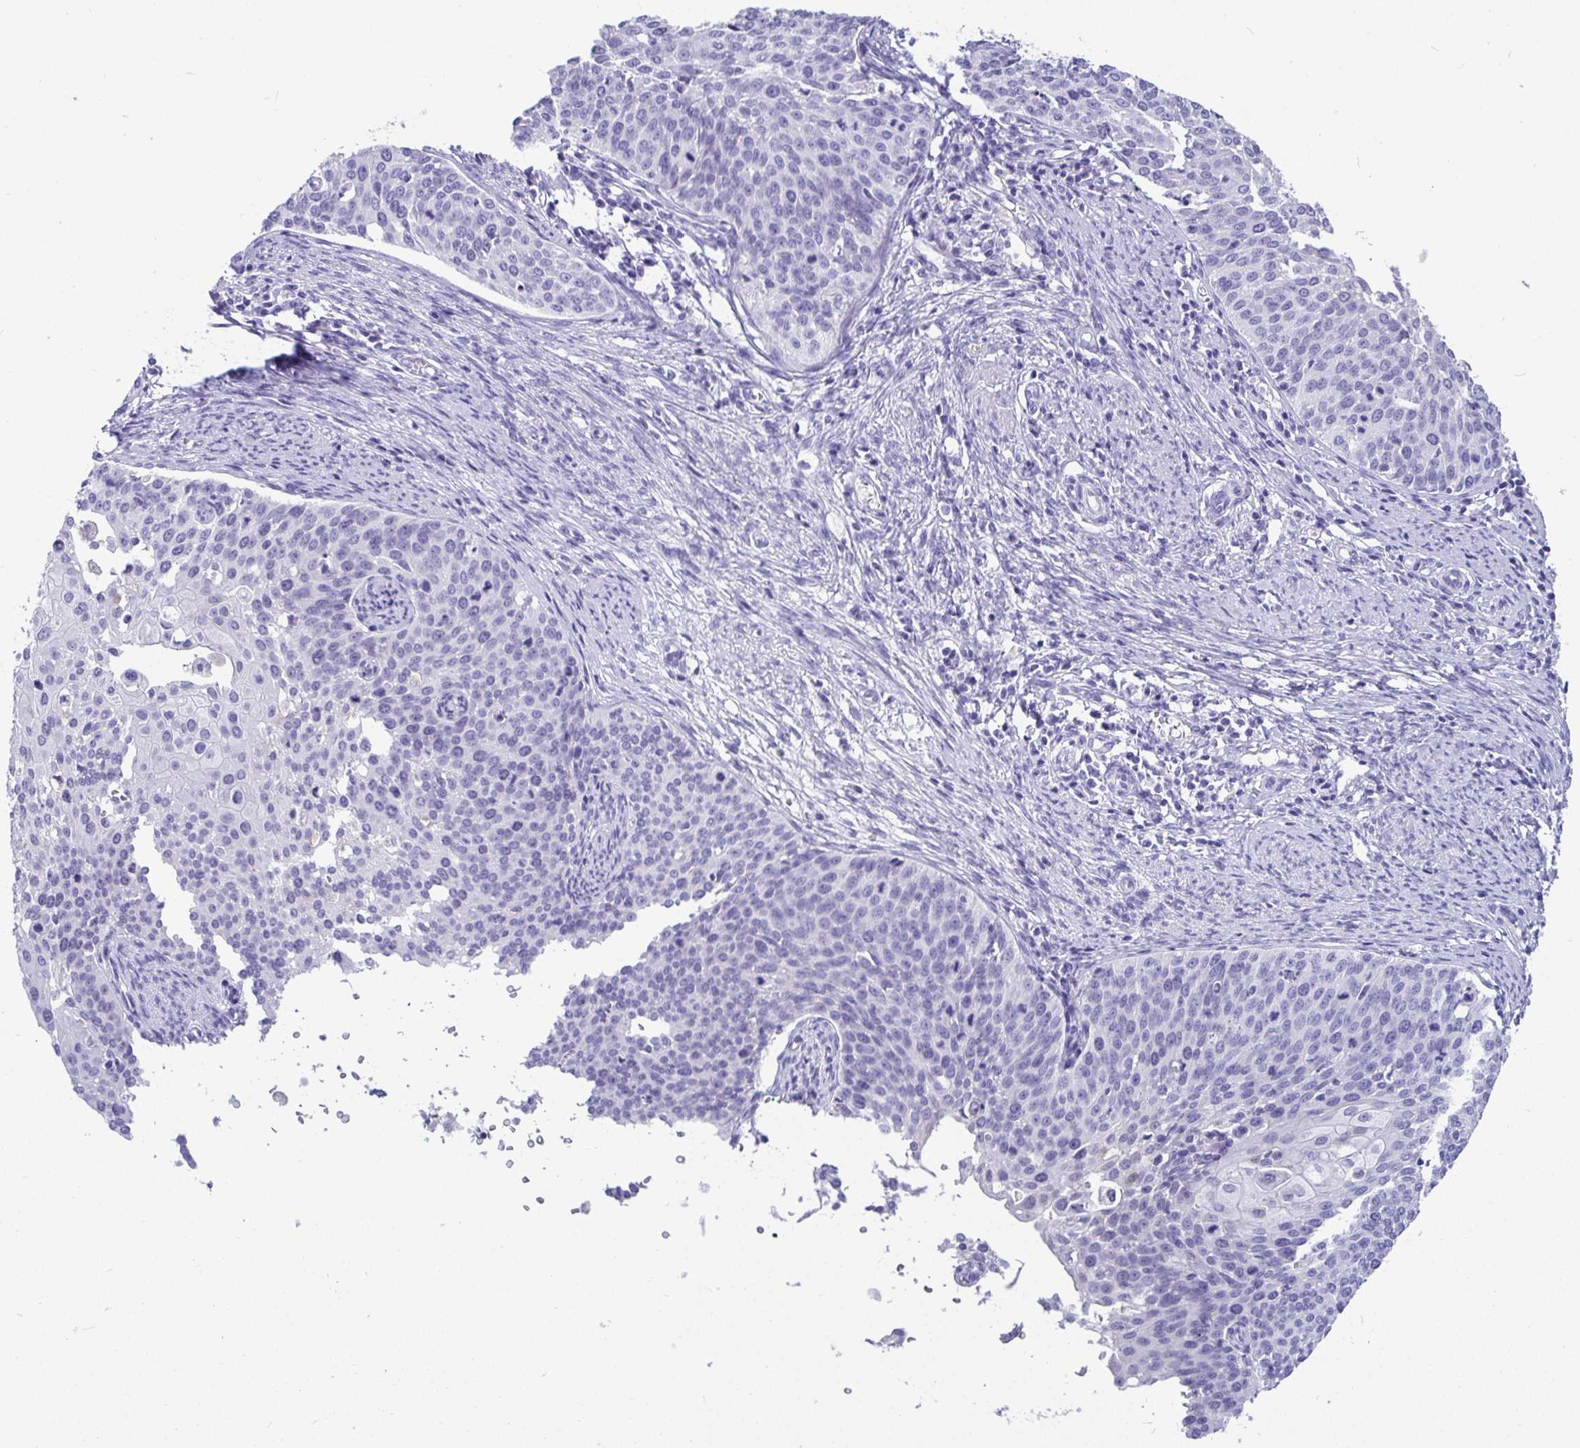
{"staining": {"intensity": "negative", "quantity": "none", "location": "none"}, "tissue": "cervical cancer", "cell_type": "Tumor cells", "image_type": "cancer", "snomed": [{"axis": "morphology", "description": "Squamous cell carcinoma, NOS"}, {"axis": "topography", "description": "Cervix"}], "caption": "Immunohistochemistry micrograph of neoplastic tissue: human cervical cancer (squamous cell carcinoma) stained with DAB (3,3'-diaminobenzidine) shows no significant protein positivity in tumor cells.", "gene": "TMEM241", "patient": {"sex": "female", "age": 44}}